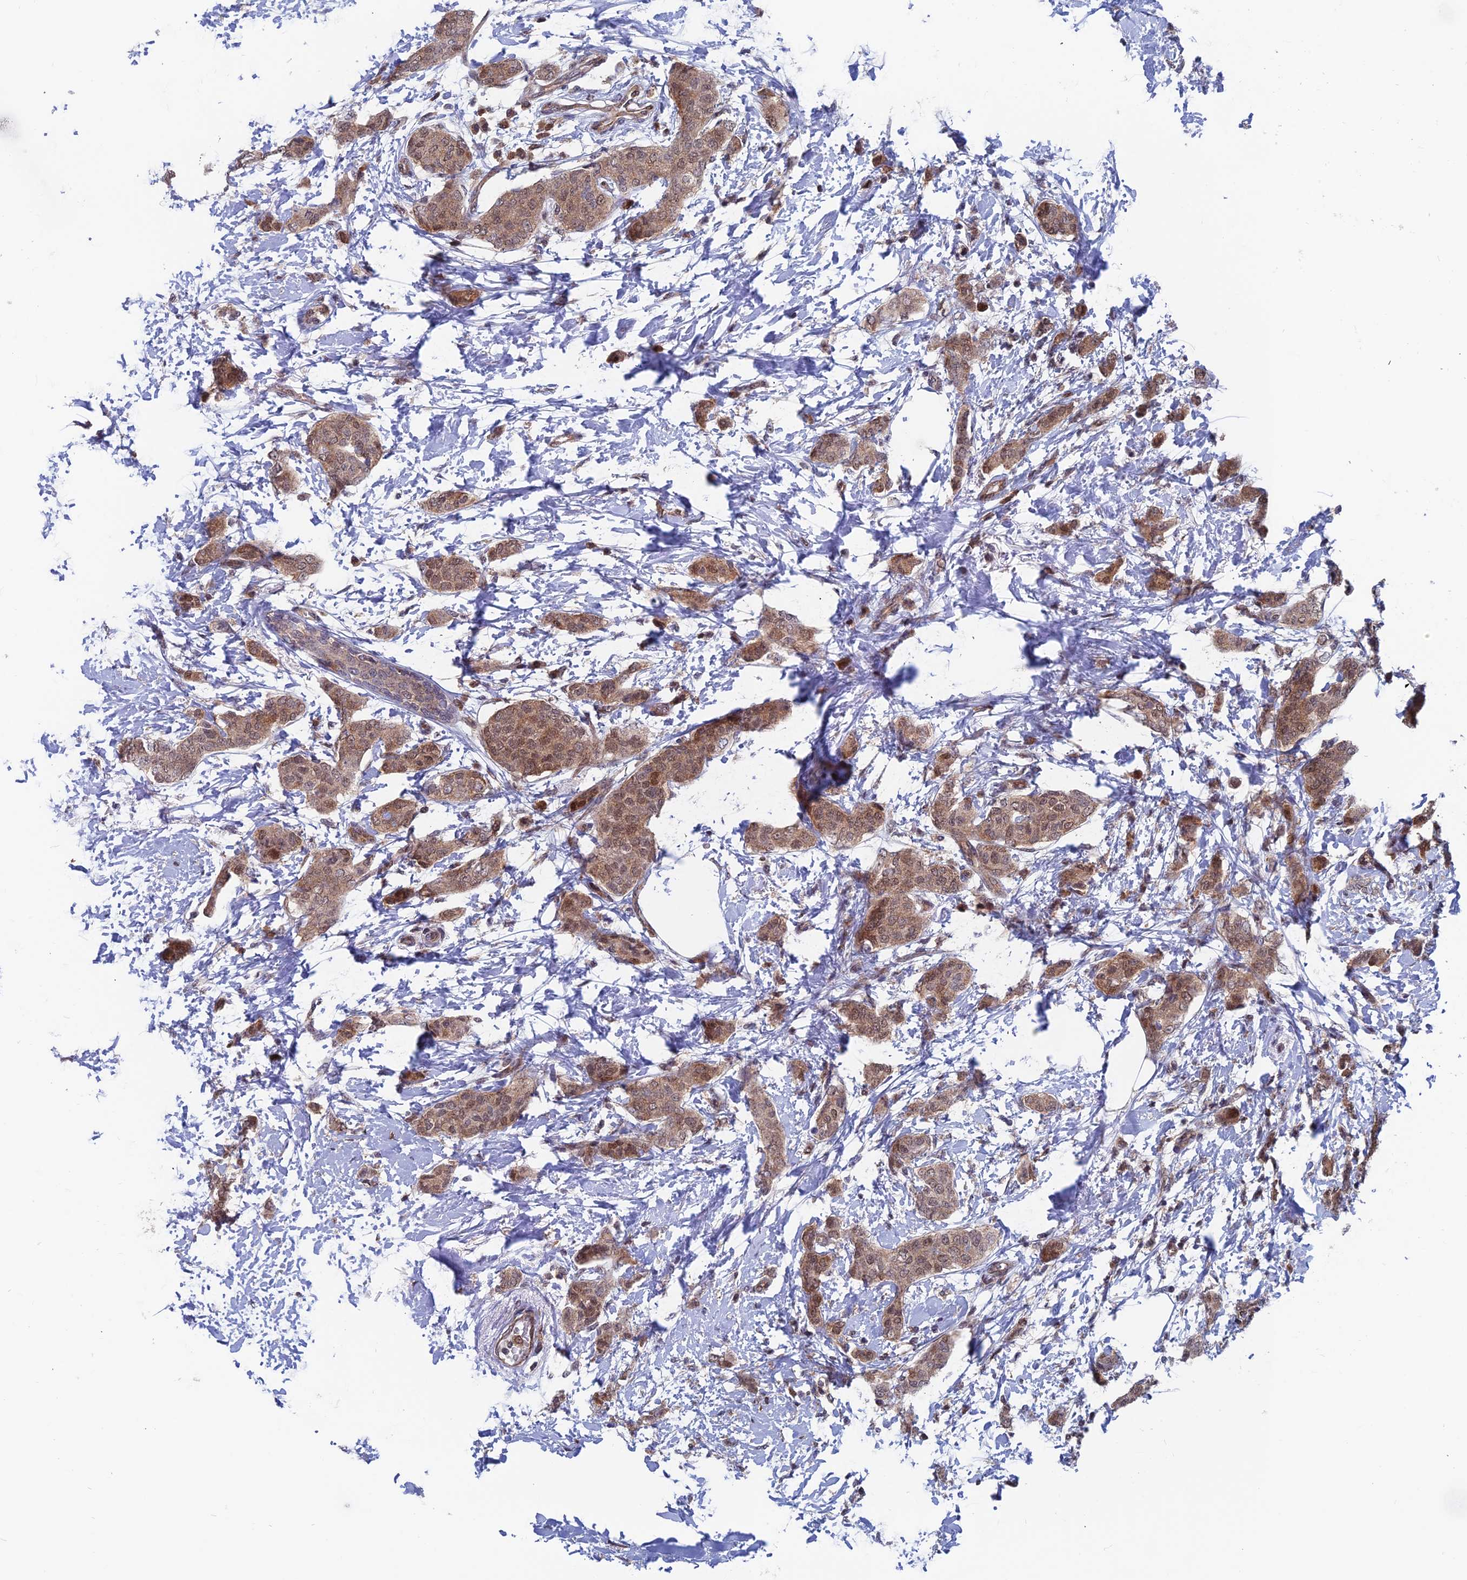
{"staining": {"intensity": "moderate", "quantity": ">75%", "location": "cytoplasmic/membranous,nuclear"}, "tissue": "breast cancer", "cell_type": "Tumor cells", "image_type": "cancer", "snomed": [{"axis": "morphology", "description": "Duct carcinoma"}, {"axis": "topography", "description": "Breast"}], "caption": "Moderate cytoplasmic/membranous and nuclear protein staining is identified in about >75% of tumor cells in infiltrating ductal carcinoma (breast).", "gene": "IGBP1", "patient": {"sex": "female", "age": 72}}